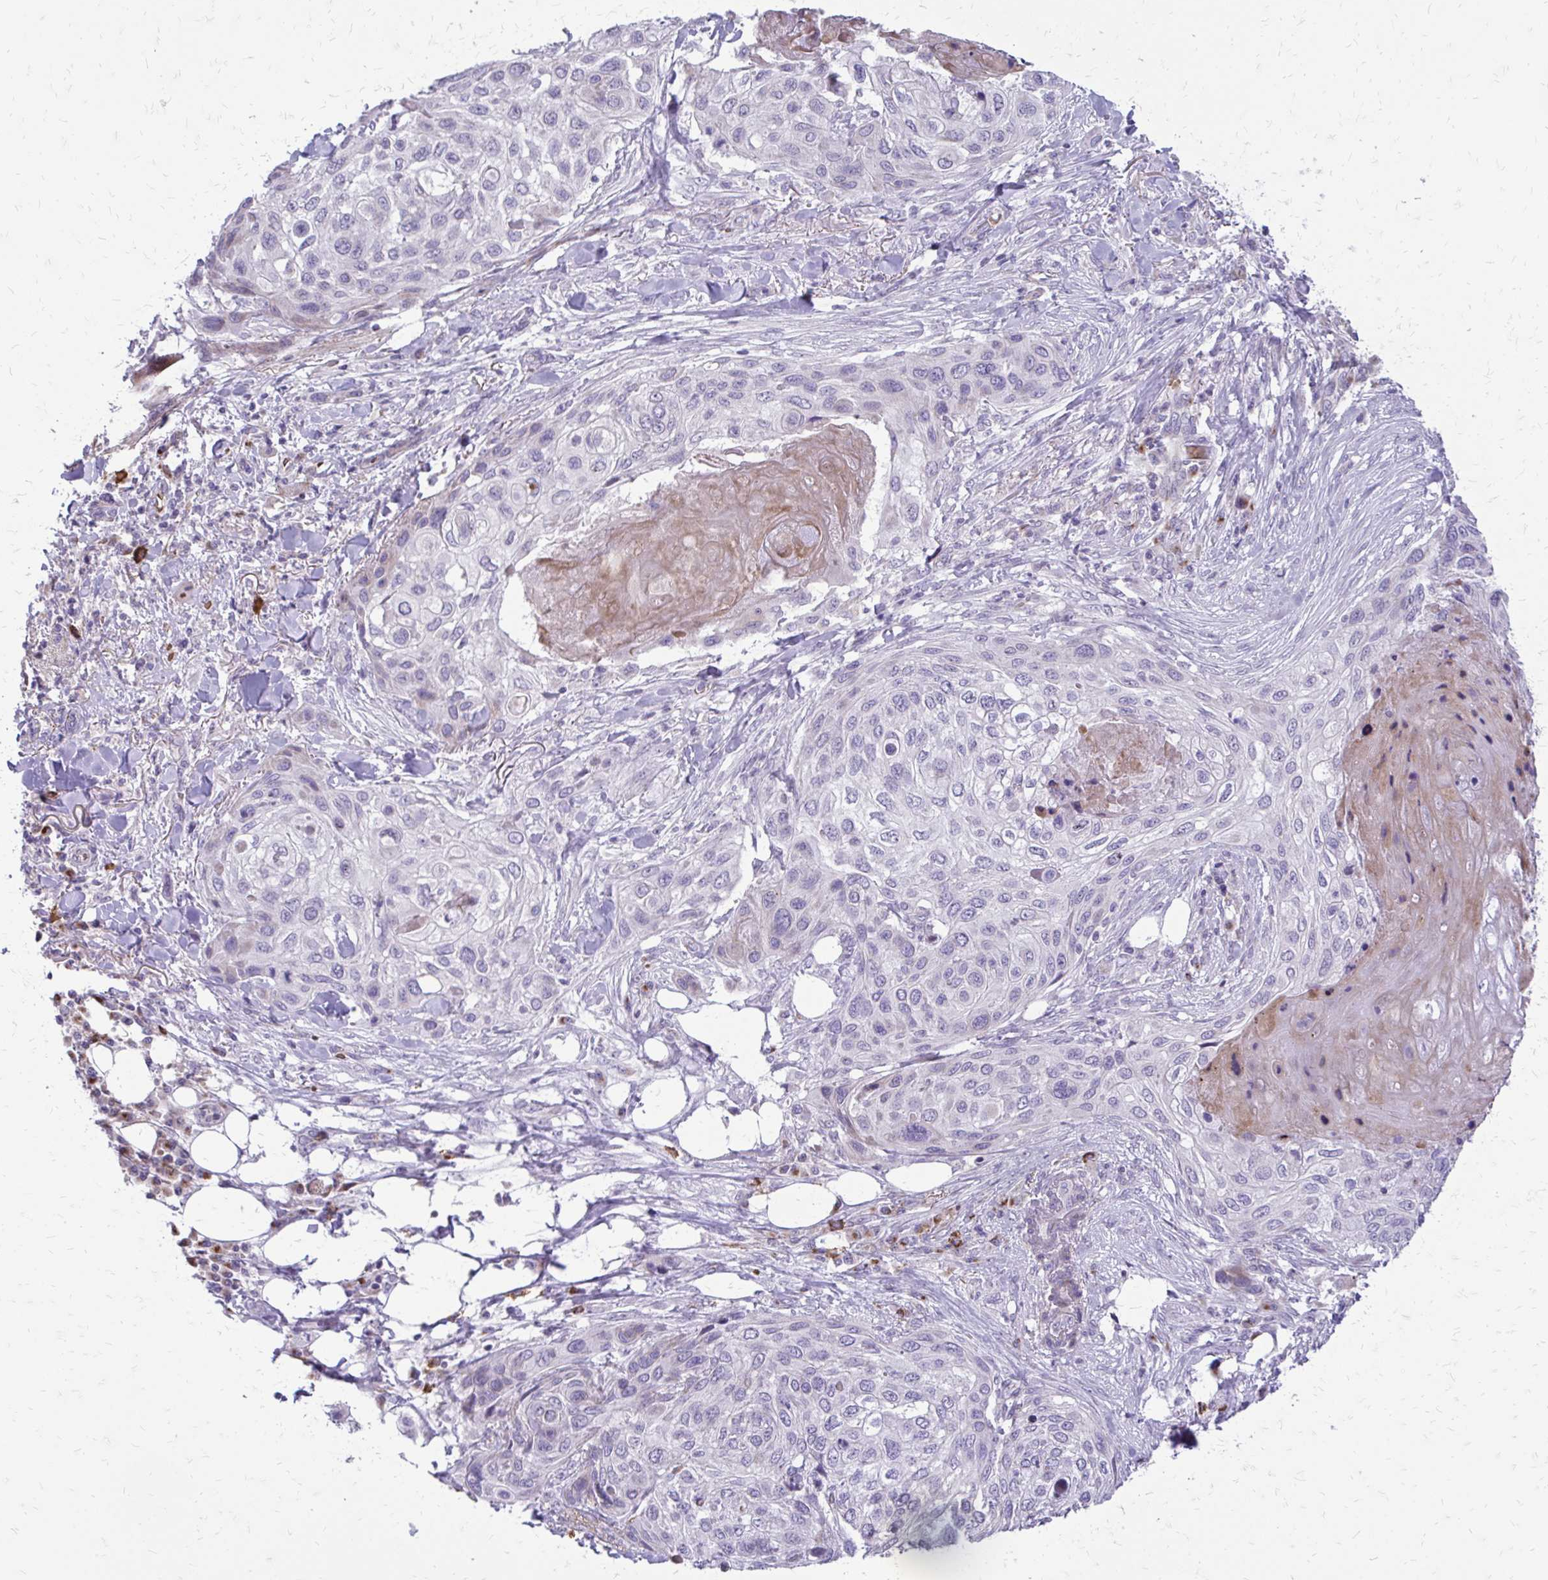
{"staining": {"intensity": "negative", "quantity": "none", "location": "none"}, "tissue": "skin cancer", "cell_type": "Tumor cells", "image_type": "cancer", "snomed": [{"axis": "morphology", "description": "Squamous cell carcinoma, NOS"}, {"axis": "topography", "description": "Skin"}], "caption": "Protein analysis of skin cancer (squamous cell carcinoma) displays no significant staining in tumor cells.", "gene": "FUNDC2", "patient": {"sex": "female", "age": 87}}